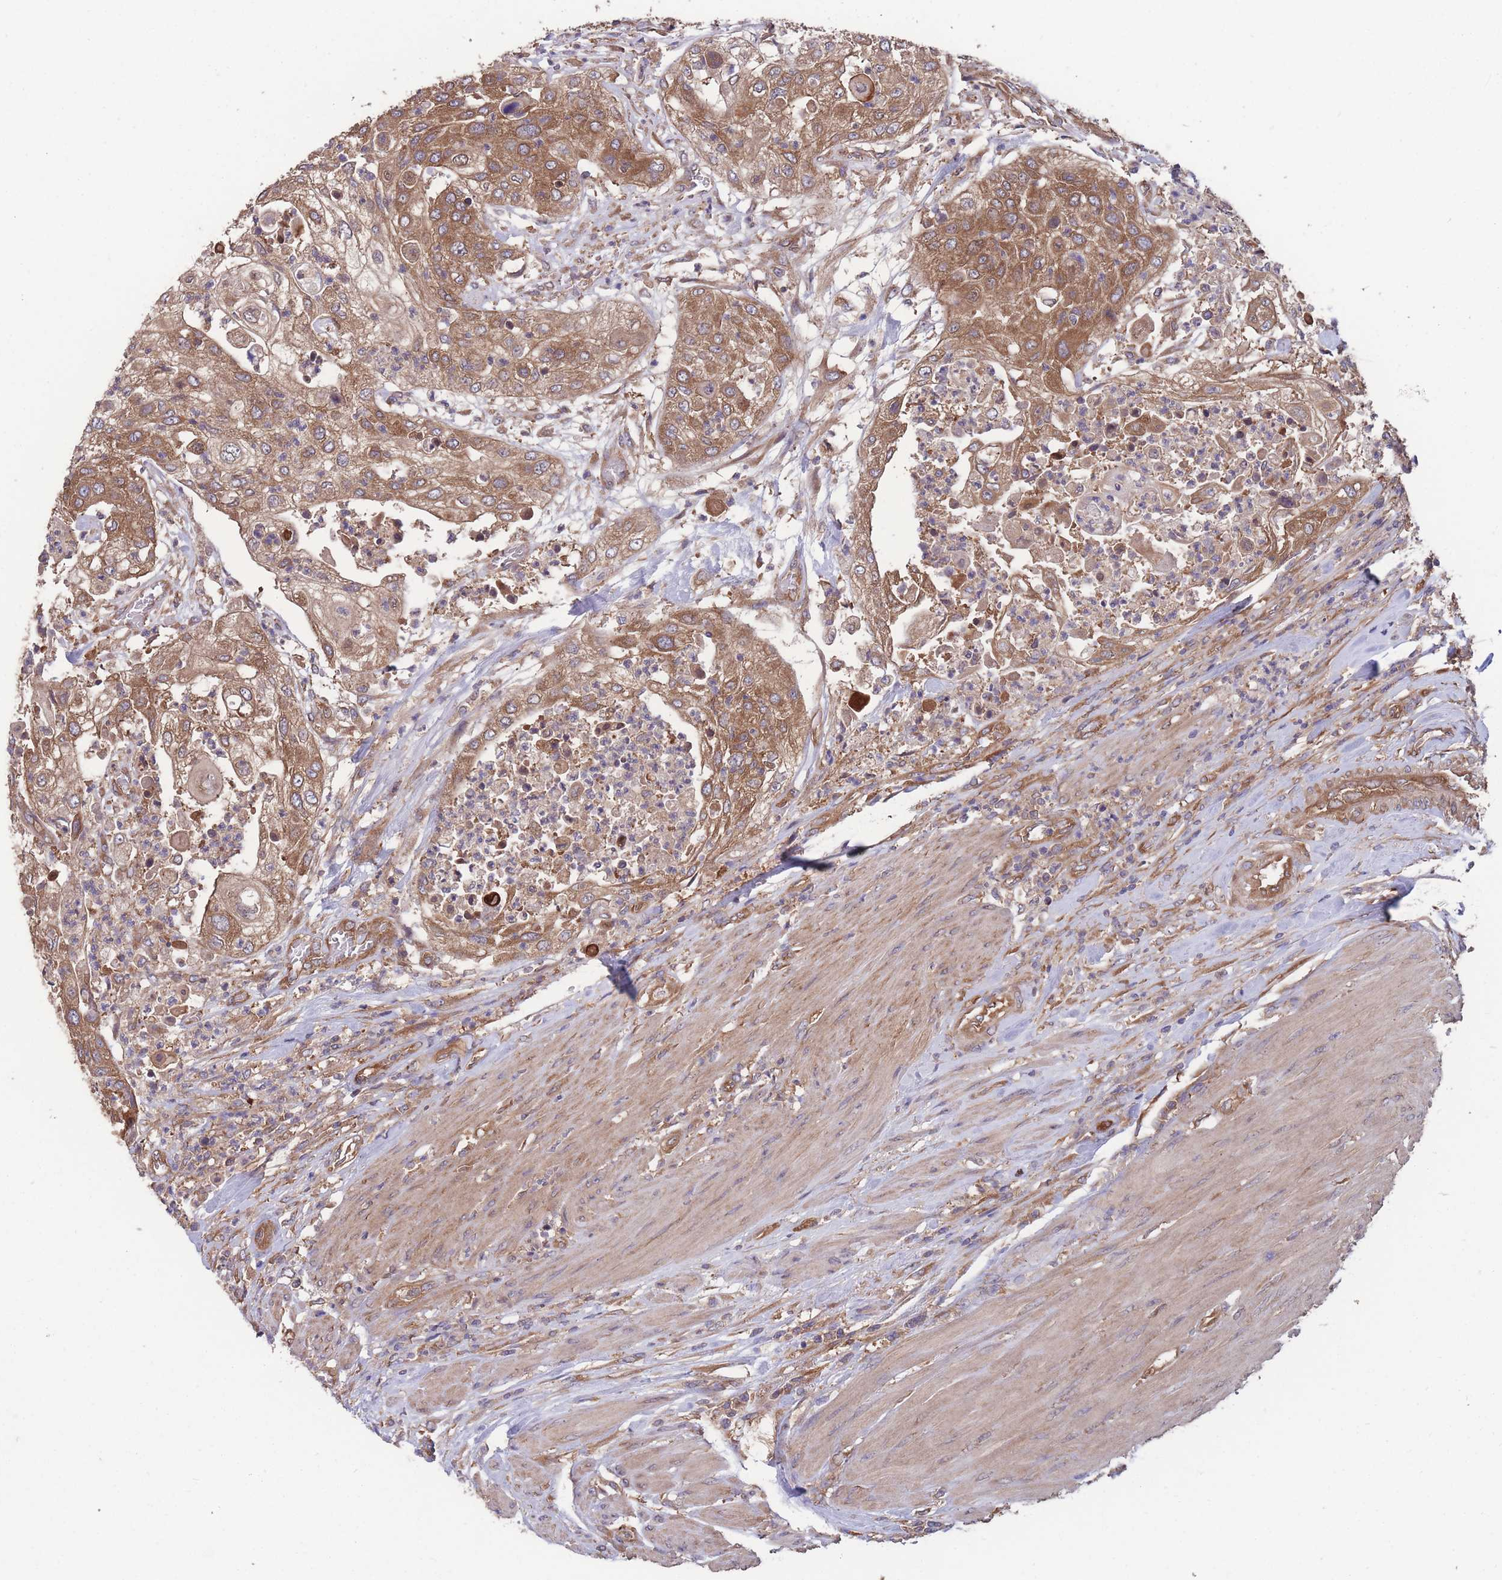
{"staining": {"intensity": "moderate", "quantity": ">75%", "location": "cytoplasmic/membranous"}, "tissue": "urothelial cancer", "cell_type": "Tumor cells", "image_type": "cancer", "snomed": [{"axis": "morphology", "description": "Urothelial carcinoma, High grade"}, {"axis": "topography", "description": "Urinary bladder"}], "caption": "This image demonstrates IHC staining of urothelial carcinoma (high-grade), with medium moderate cytoplasmic/membranous positivity in about >75% of tumor cells.", "gene": "ZPR1", "patient": {"sex": "female", "age": 79}}